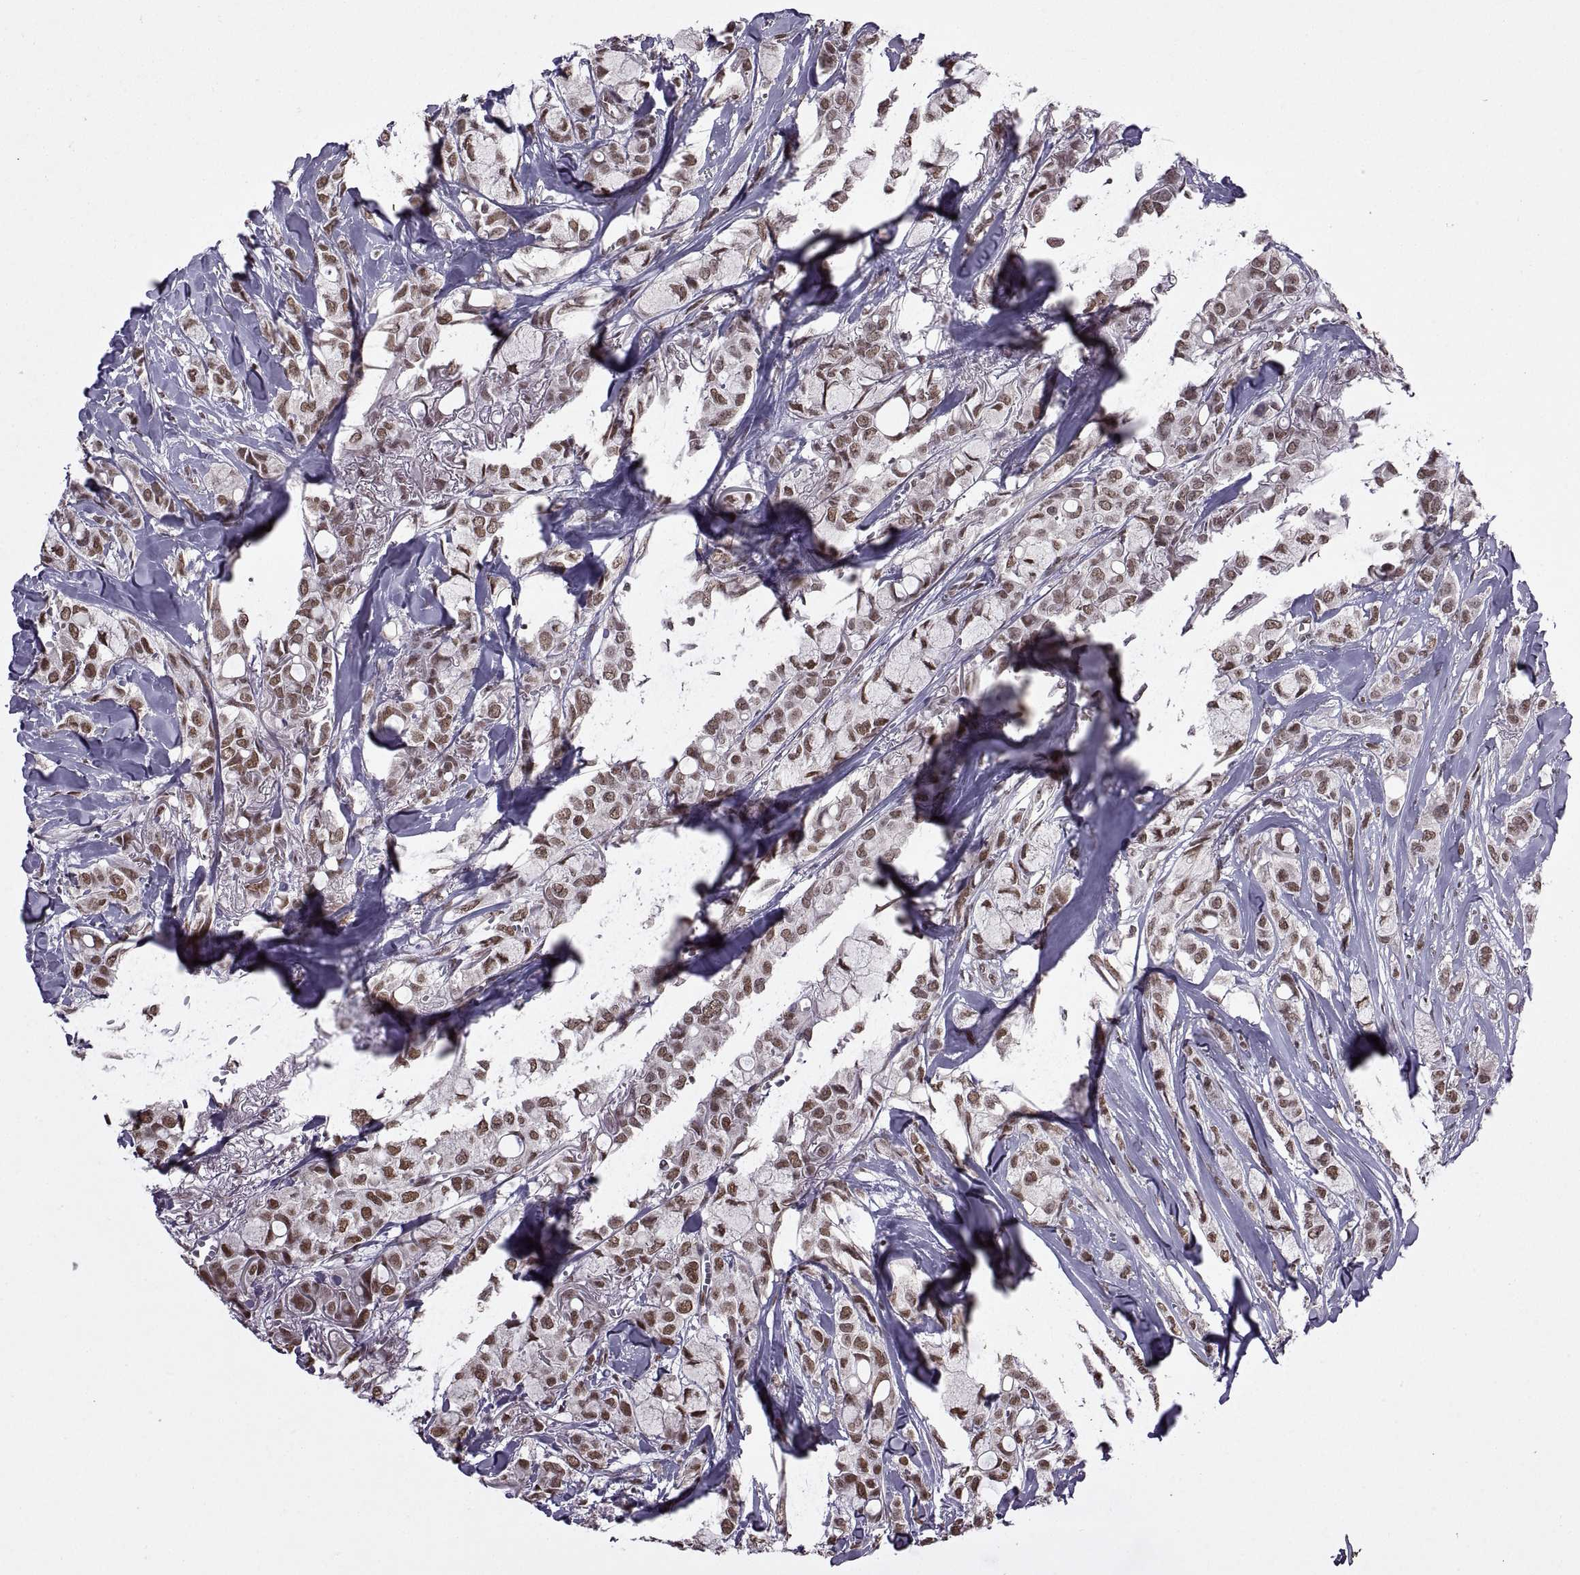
{"staining": {"intensity": "moderate", "quantity": ">75%", "location": "nuclear"}, "tissue": "breast cancer", "cell_type": "Tumor cells", "image_type": "cancer", "snomed": [{"axis": "morphology", "description": "Duct carcinoma"}, {"axis": "topography", "description": "Breast"}], "caption": "The photomicrograph exhibits a brown stain indicating the presence of a protein in the nuclear of tumor cells in breast cancer (infiltrating ductal carcinoma).", "gene": "INTS3", "patient": {"sex": "female", "age": 85}}